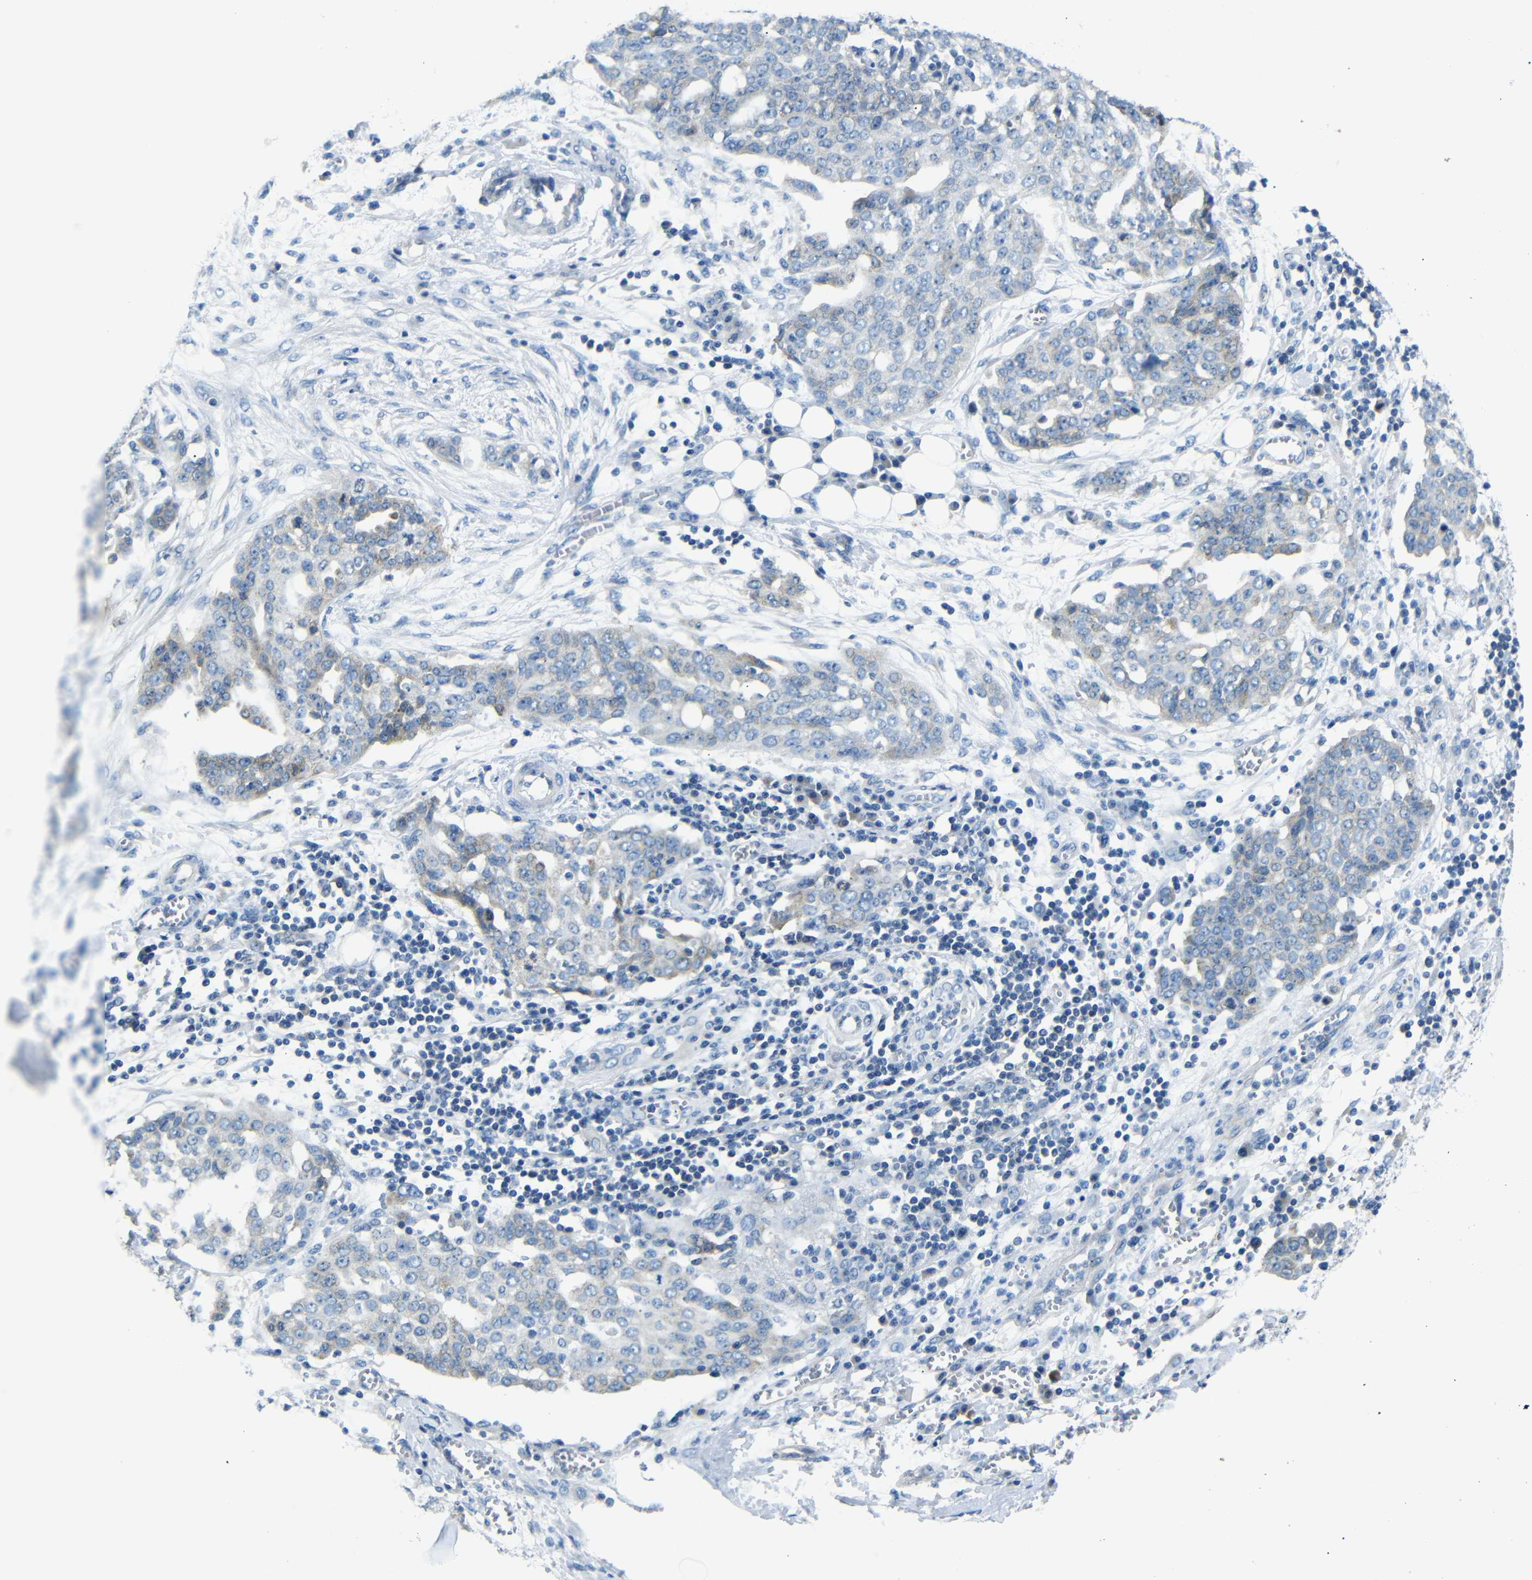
{"staining": {"intensity": "negative", "quantity": "none", "location": "none"}, "tissue": "ovarian cancer", "cell_type": "Tumor cells", "image_type": "cancer", "snomed": [{"axis": "morphology", "description": "Cystadenocarcinoma, serous, NOS"}, {"axis": "topography", "description": "Soft tissue"}, {"axis": "topography", "description": "Ovary"}], "caption": "Ovarian cancer was stained to show a protein in brown. There is no significant staining in tumor cells.", "gene": "DCP1A", "patient": {"sex": "female", "age": 57}}